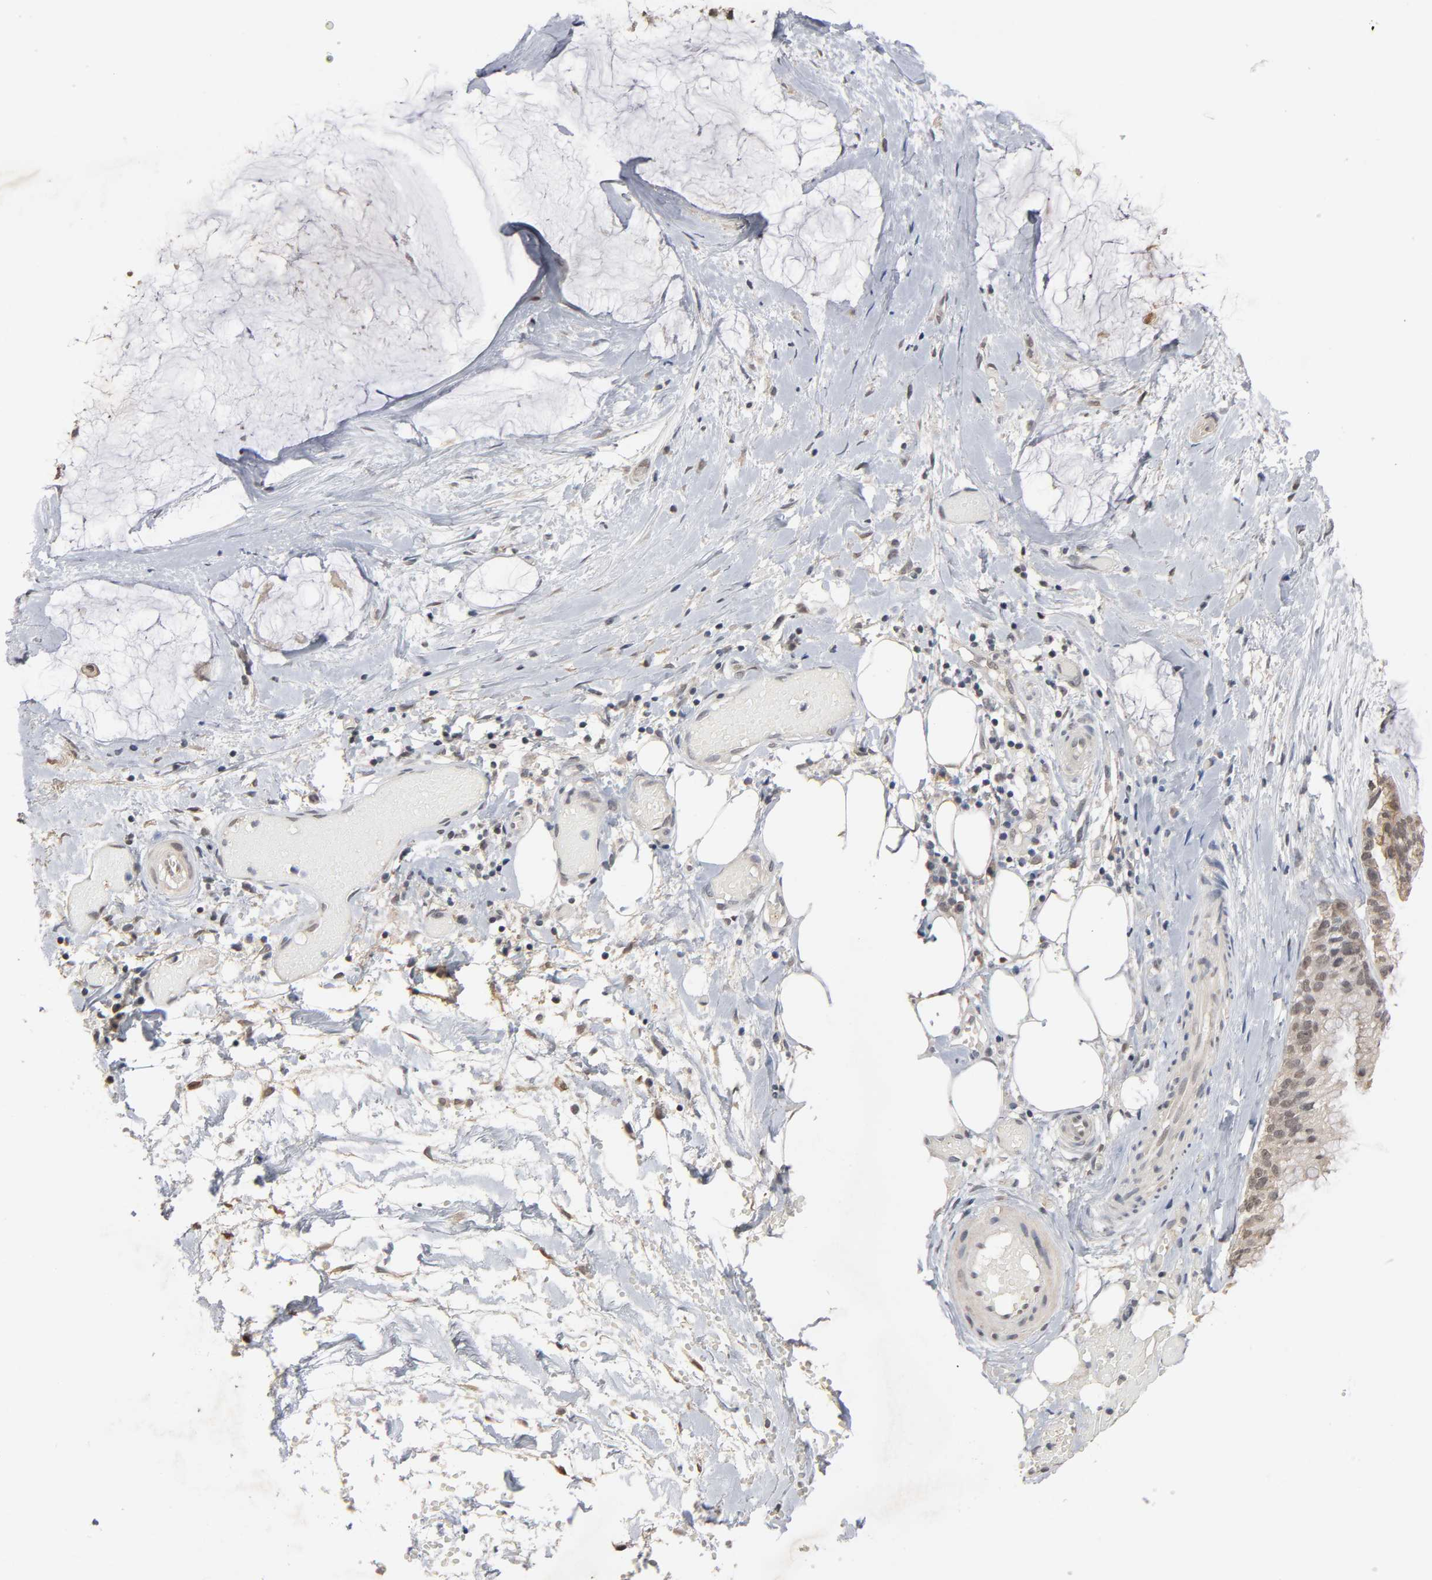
{"staining": {"intensity": "moderate", "quantity": ">75%", "location": "cytoplasmic/membranous"}, "tissue": "ovarian cancer", "cell_type": "Tumor cells", "image_type": "cancer", "snomed": [{"axis": "morphology", "description": "Cystadenocarcinoma, mucinous, NOS"}, {"axis": "topography", "description": "Ovary"}], "caption": "Moderate cytoplasmic/membranous staining for a protein is seen in approximately >75% of tumor cells of ovarian cancer using IHC.", "gene": "HTR1E", "patient": {"sex": "female", "age": 39}}